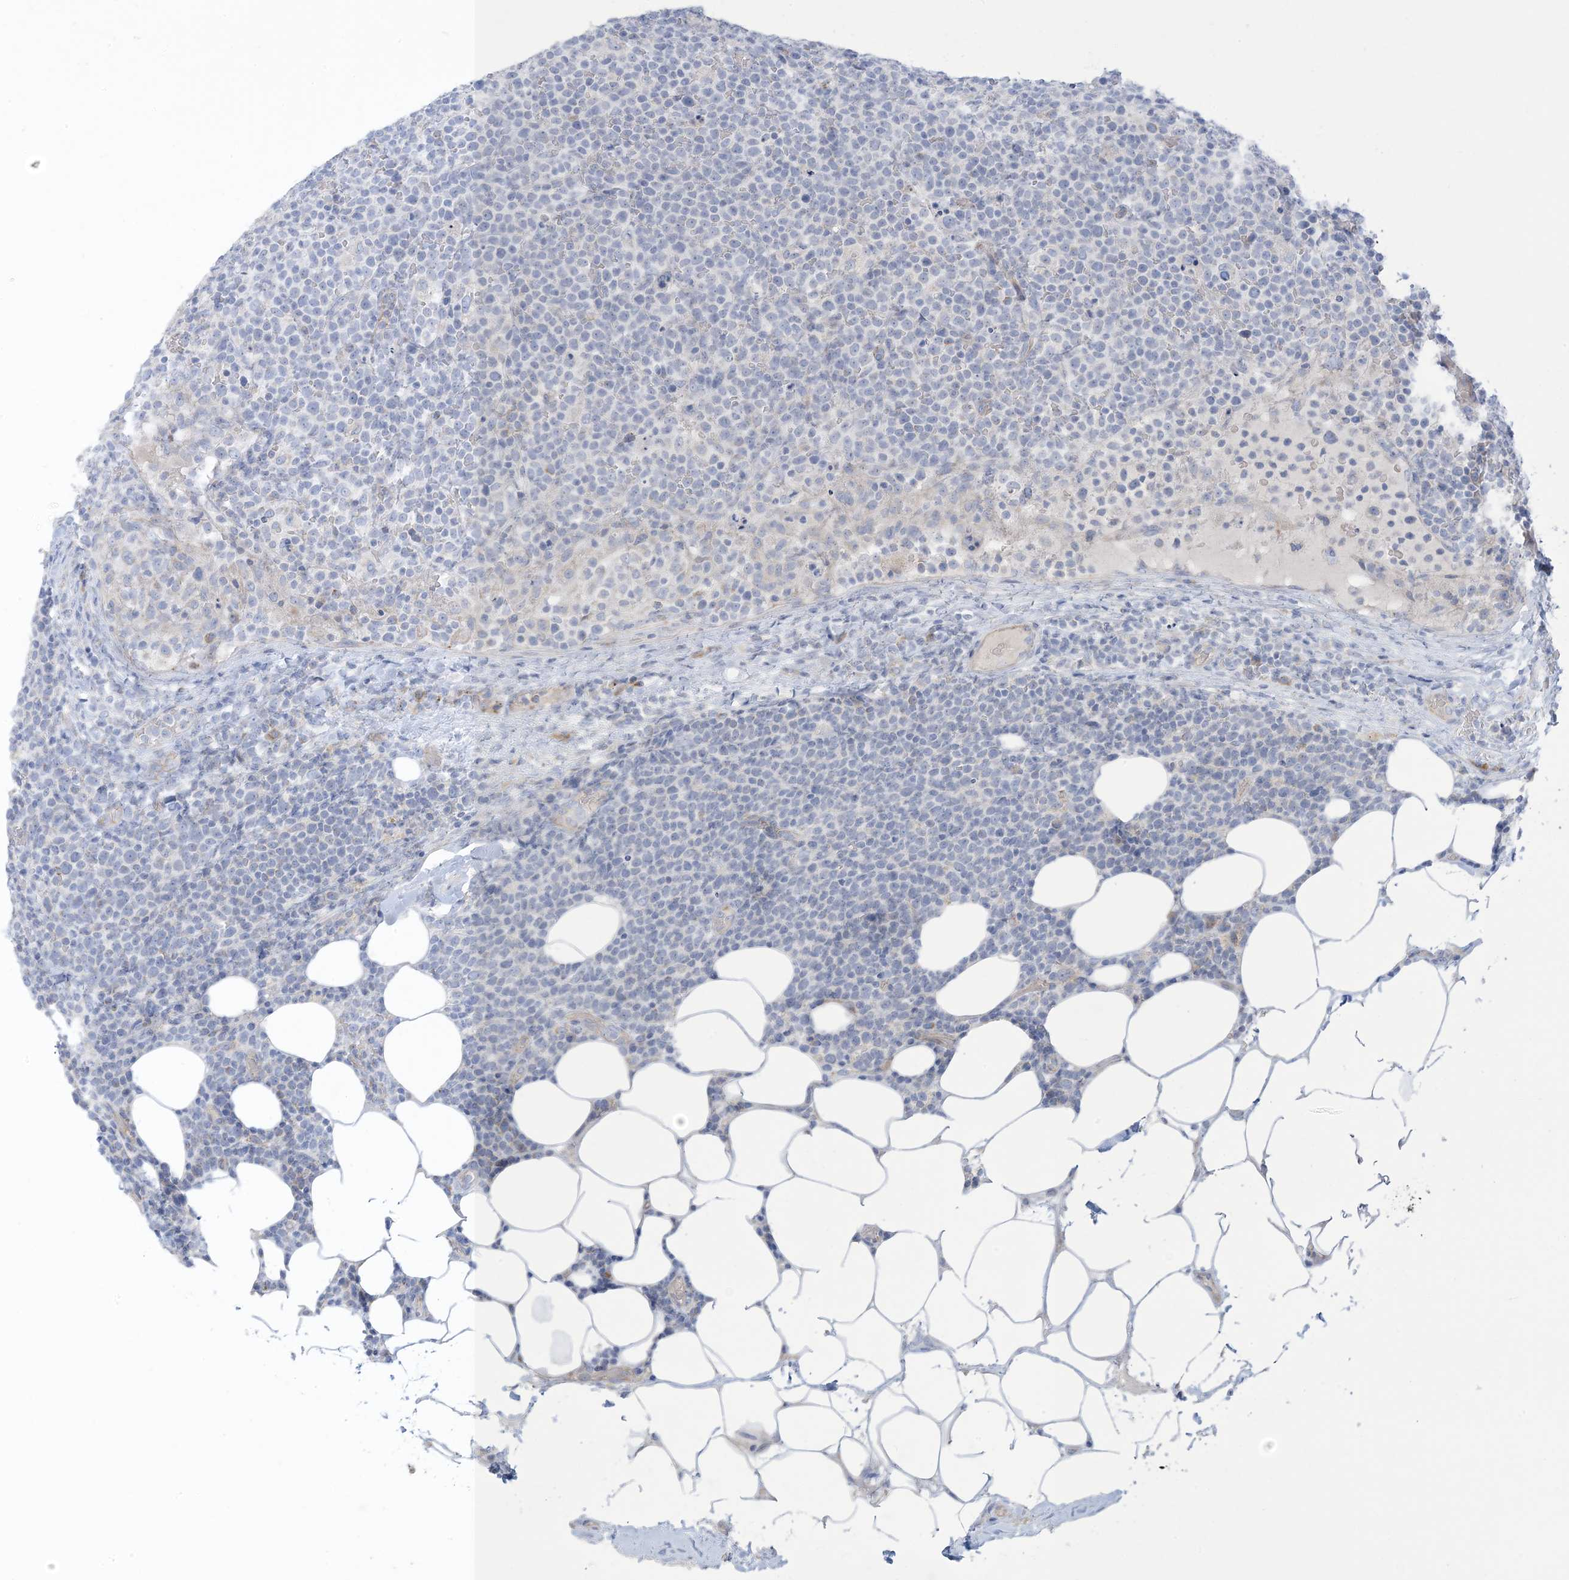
{"staining": {"intensity": "negative", "quantity": "none", "location": "none"}, "tissue": "lymphoma", "cell_type": "Tumor cells", "image_type": "cancer", "snomed": [{"axis": "morphology", "description": "Malignant lymphoma, non-Hodgkin's type, High grade"}, {"axis": "topography", "description": "Lymph node"}], "caption": "High power microscopy micrograph of an immunohistochemistry micrograph of high-grade malignant lymphoma, non-Hodgkin's type, revealing no significant positivity in tumor cells.", "gene": "XIRP2", "patient": {"sex": "male", "age": 61}}